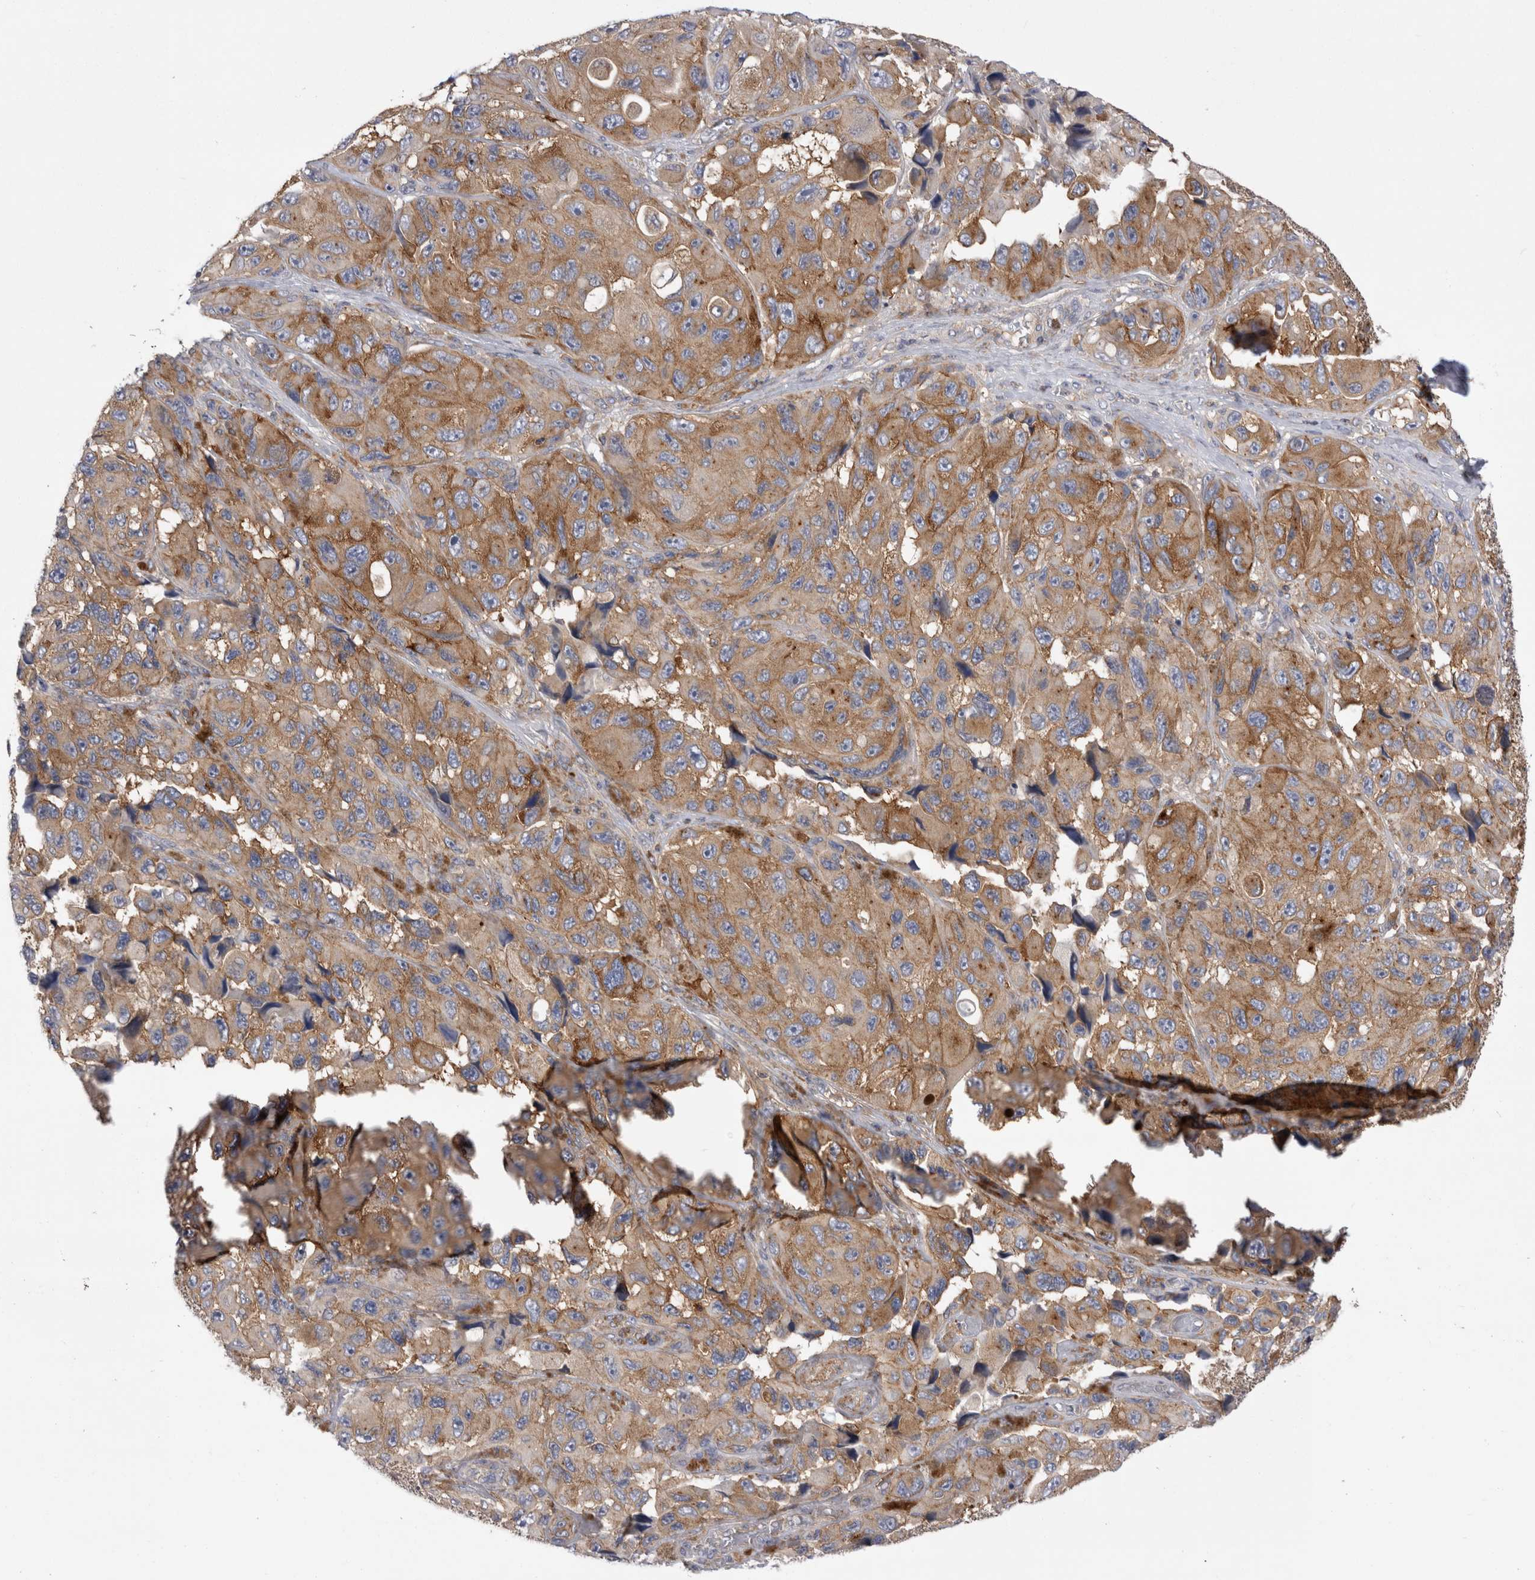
{"staining": {"intensity": "moderate", "quantity": ">75%", "location": "cytoplasmic/membranous"}, "tissue": "melanoma", "cell_type": "Tumor cells", "image_type": "cancer", "snomed": [{"axis": "morphology", "description": "Malignant melanoma, NOS"}, {"axis": "topography", "description": "Skin"}], "caption": "A micrograph of melanoma stained for a protein exhibits moderate cytoplasmic/membranous brown staining in tumor cells. (DAB (3,3'-diaminobenzidine) = brown stain, brightfield microscopy at high magnification).", "gene": "RAB11FIP1", "patient": {"sex": "female", "age": 73}}